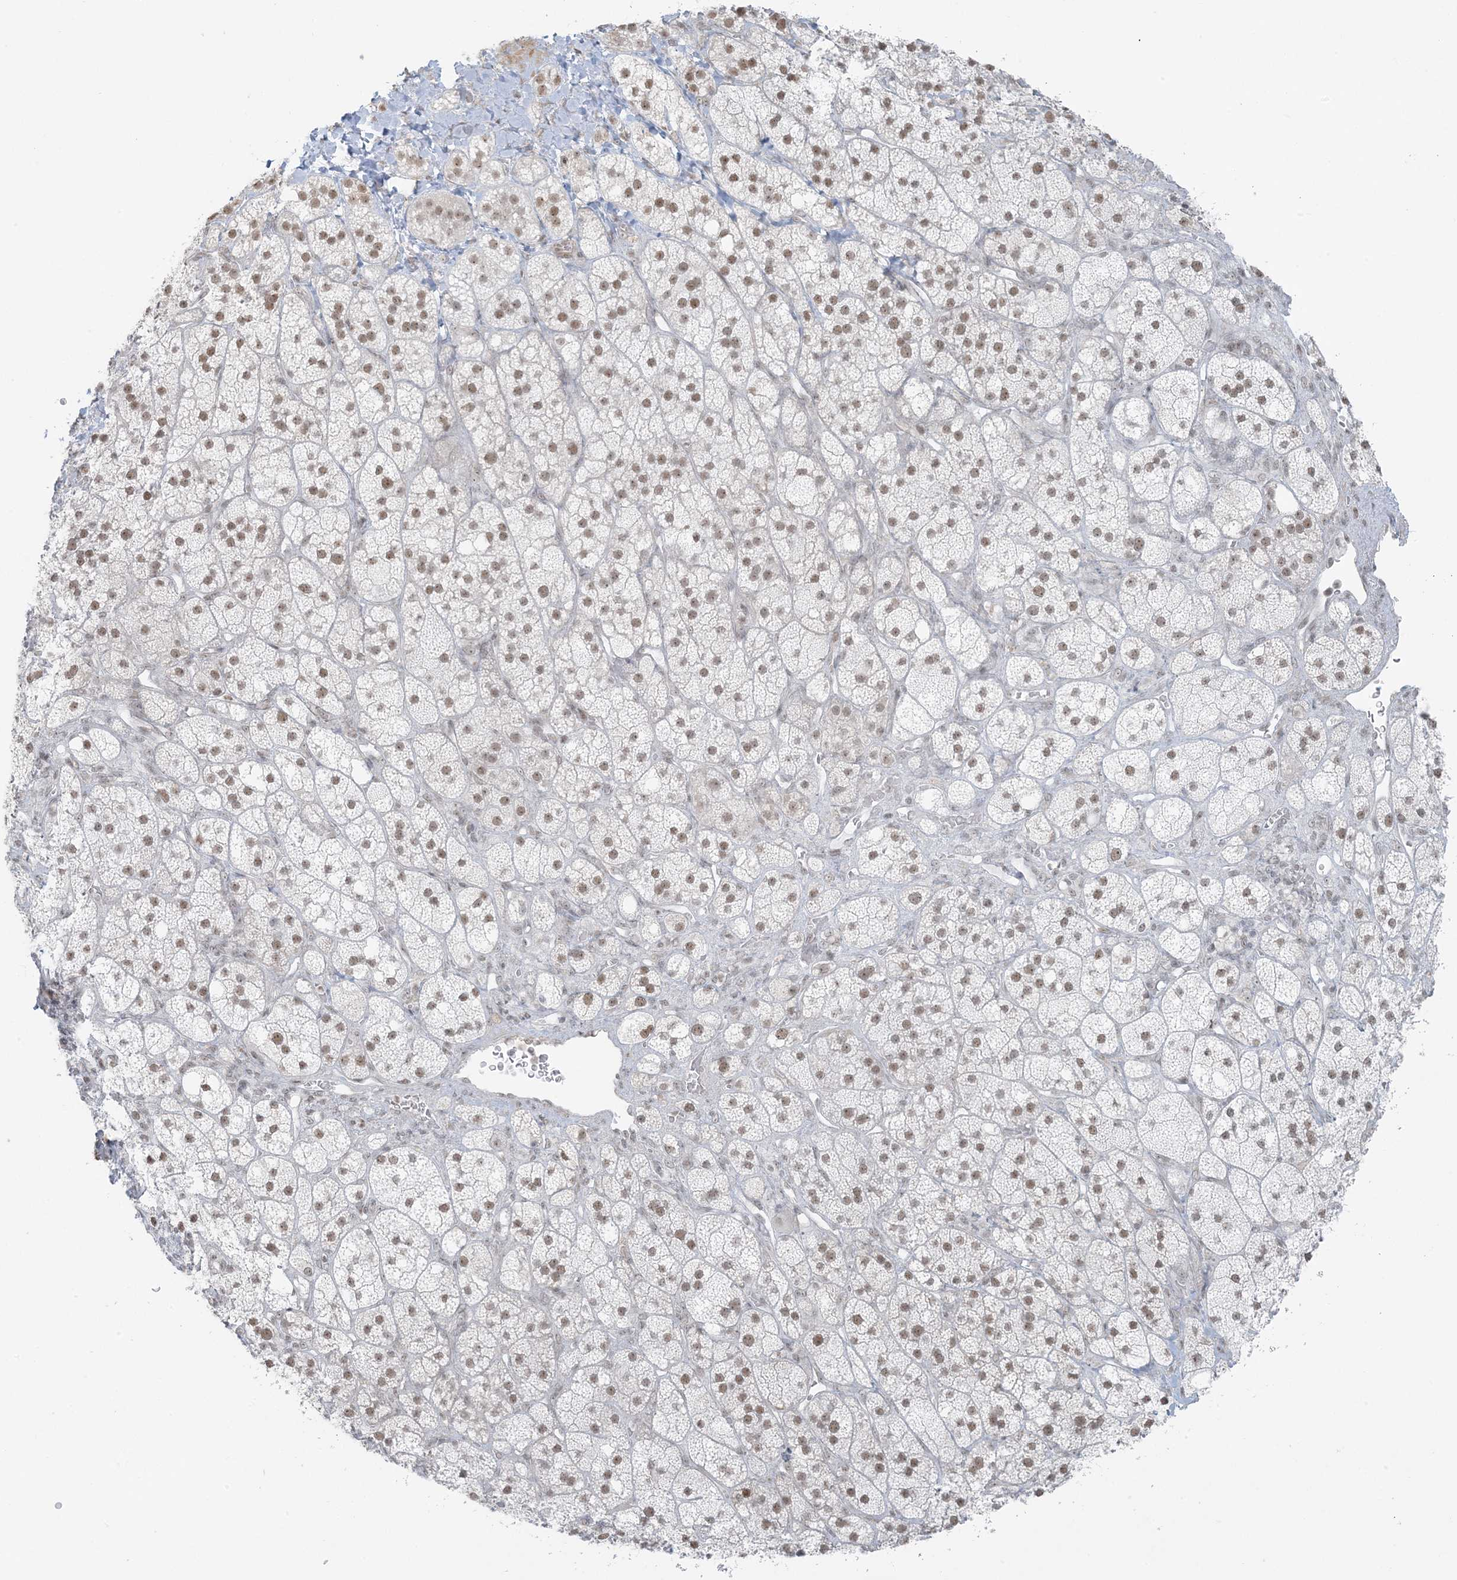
{"staining": {"intensity": "moderate", "quantity": "25%-75%", "location": "nuclear"}, "tissue": "adrenal gland", "cell_type": "Glandular cells", "image_type": "normal", "snomed": [{"axis": "morphology", "description": "Normal tissue, NOS"}, {"axis": "topography", "description": "Adrenal gland"}], "caption": "A high-resolution micrograph shows immunohistochemistry (IHC) staining of benign adrenal gland, which exhibits moderate nuclear positivity in about 25%-75% of glandular cells.", "gene": "ZNF787", "patient": {"sex": "male", "age": 61}}